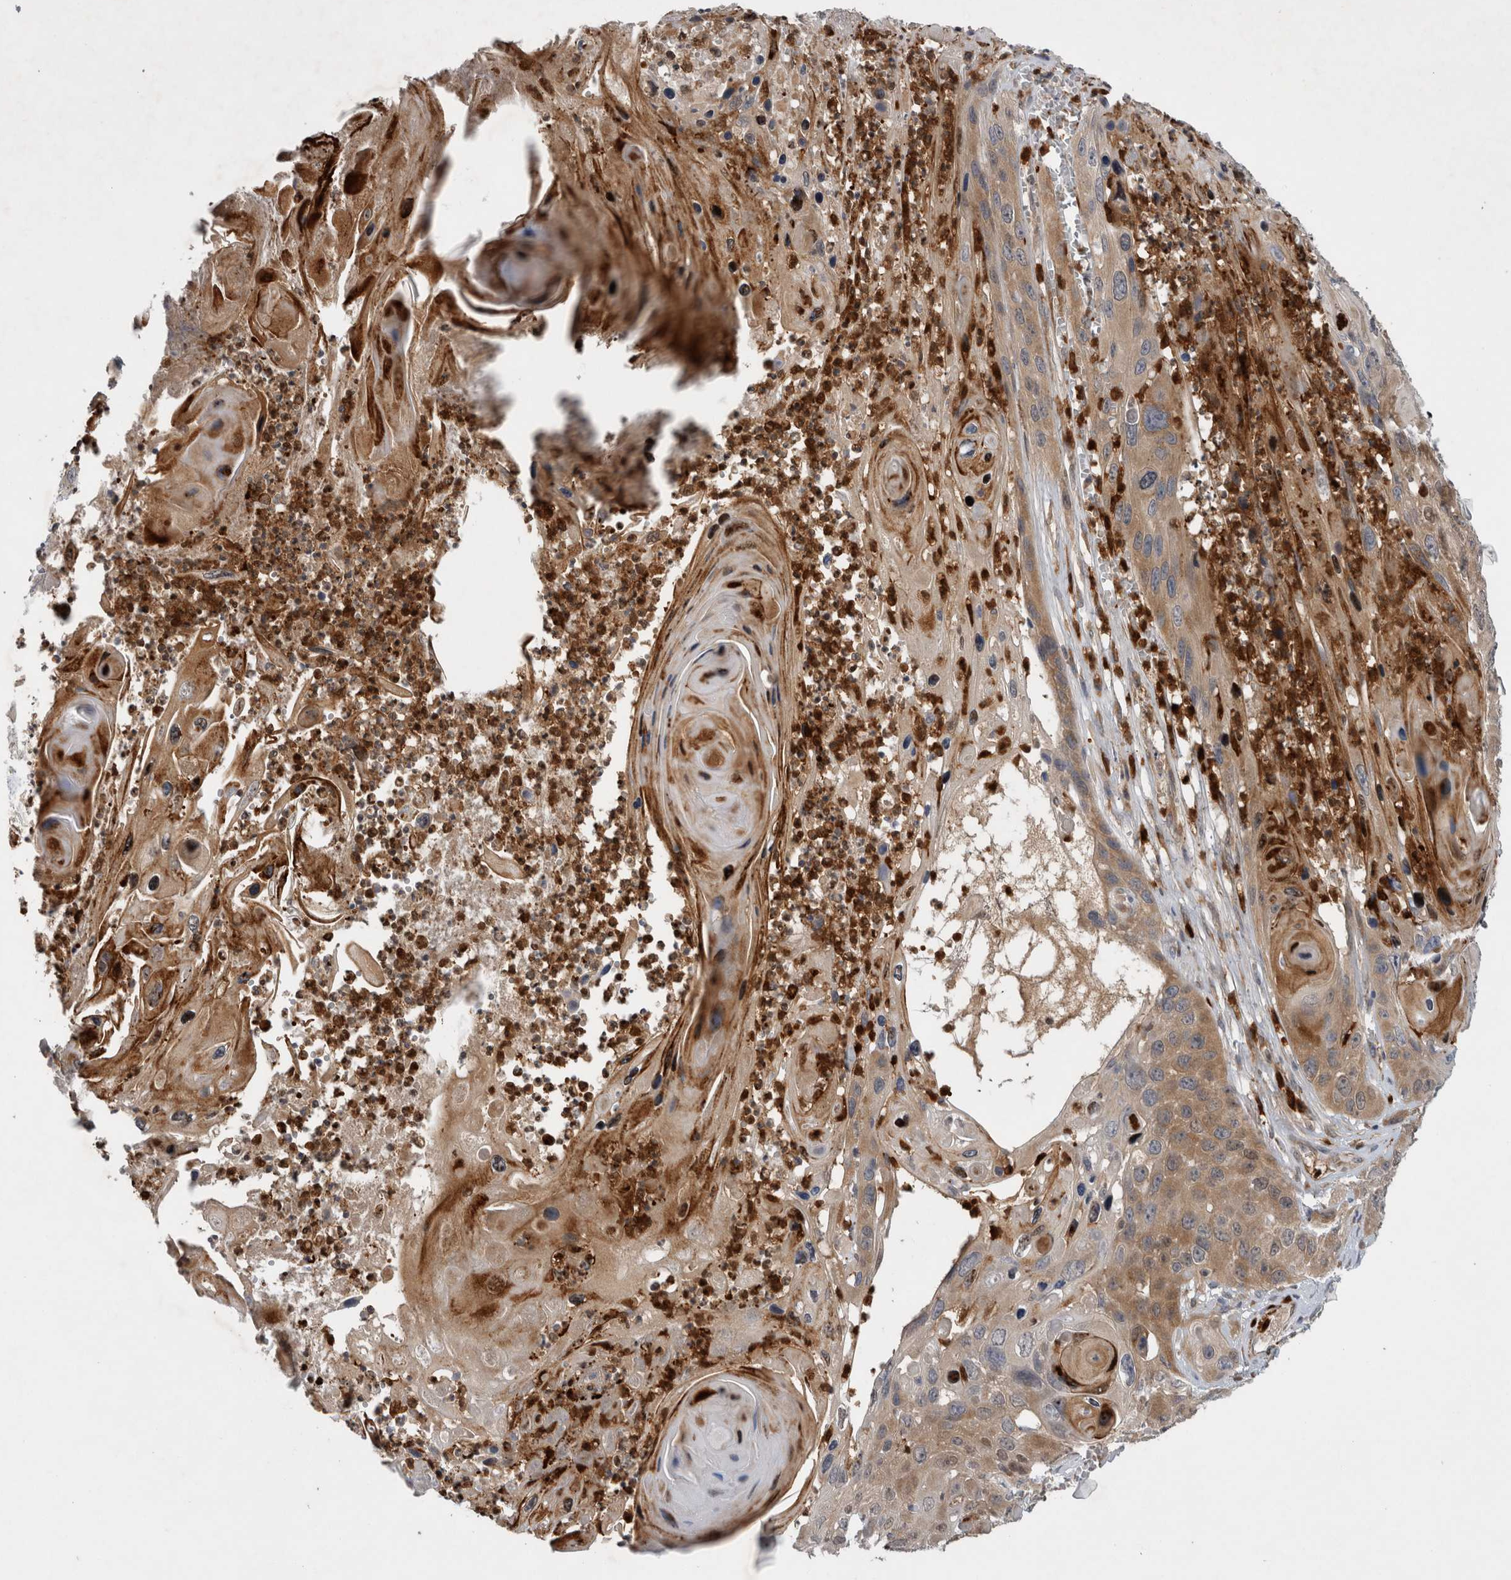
{"staining": {"intensity": "moderate", "quantity": ">75%", "location": "cytoplasmic/membranous"}, "tissue": "skin cancer", "cell_type": "Tumor cells", "image_type": "cancer", "snomed": [{"axis": "morphology", "description": "Squamous cell carcinoma, NOS"}, {"axis": "topography", "description": "Skin"}], "caption": "Protein expression analysis of human squamous cell carcinoma (skin) reveals moderate cytoplasmic/membranous positivity in approximately >75% of tumor cells.", "gene": "PDCD2", "patient": {"sex": "male", "age": 55}}